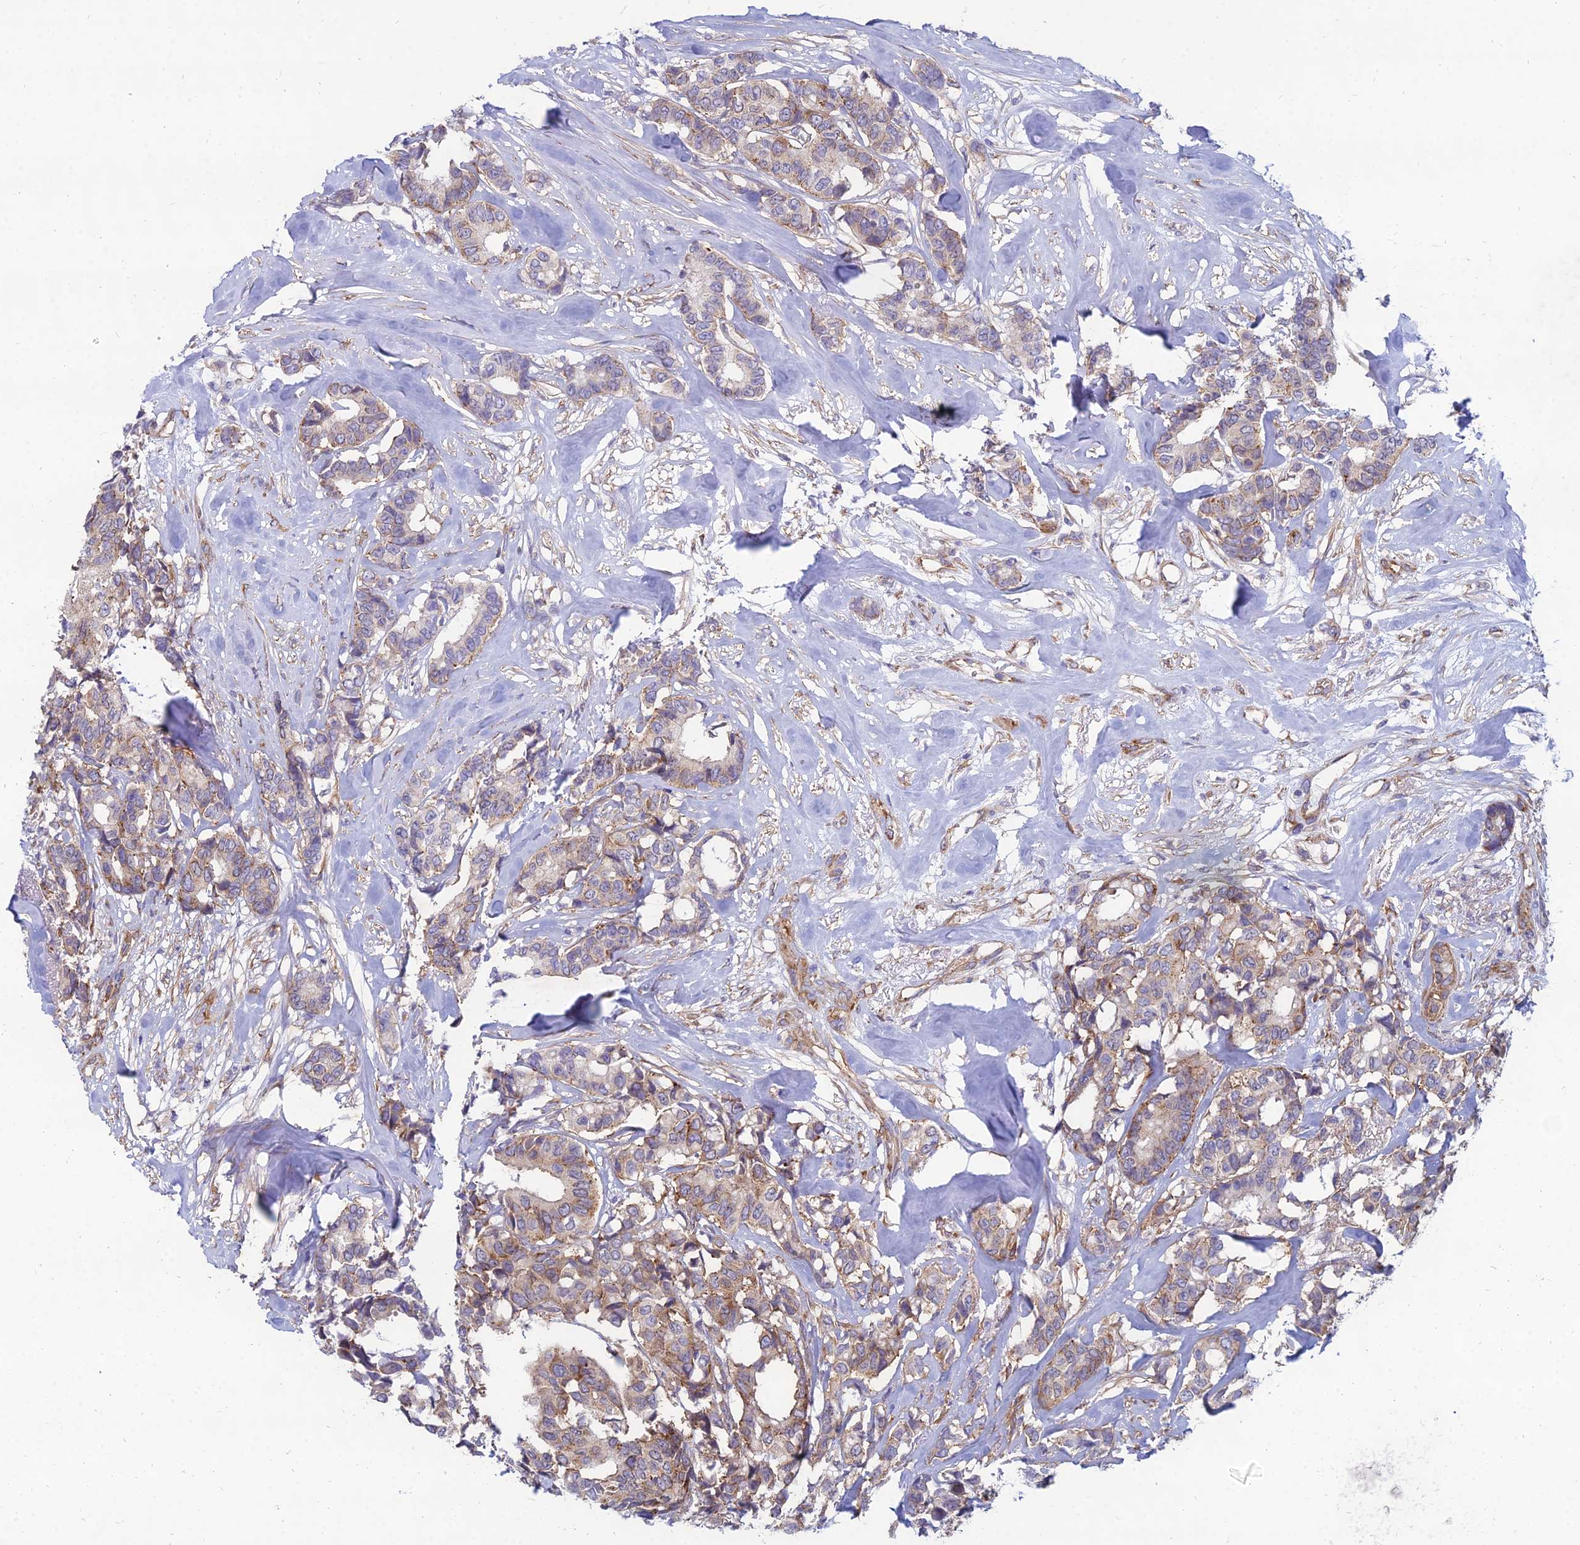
{"staining": {"intensity": "moderate", "quantity": ">75%", "location": "cytoplasmic/membranous"}, "tissue": "breast cancer", "cell_type": "Tumor cells", "image_type": "cancer", "snomed": [{"axis": "morphology", "description": "Duct carcinoma"}, {"axis": "topography", "description": "Breast"}], "caption": "Approximately >75% of tumor cells in human breast cancer show moderate cytoplasmic/membranous protein expression as visualized by brown immunohistochemical staining.", "gene": "TXLNA", "patient": {"sex": "female", "age": 87}}